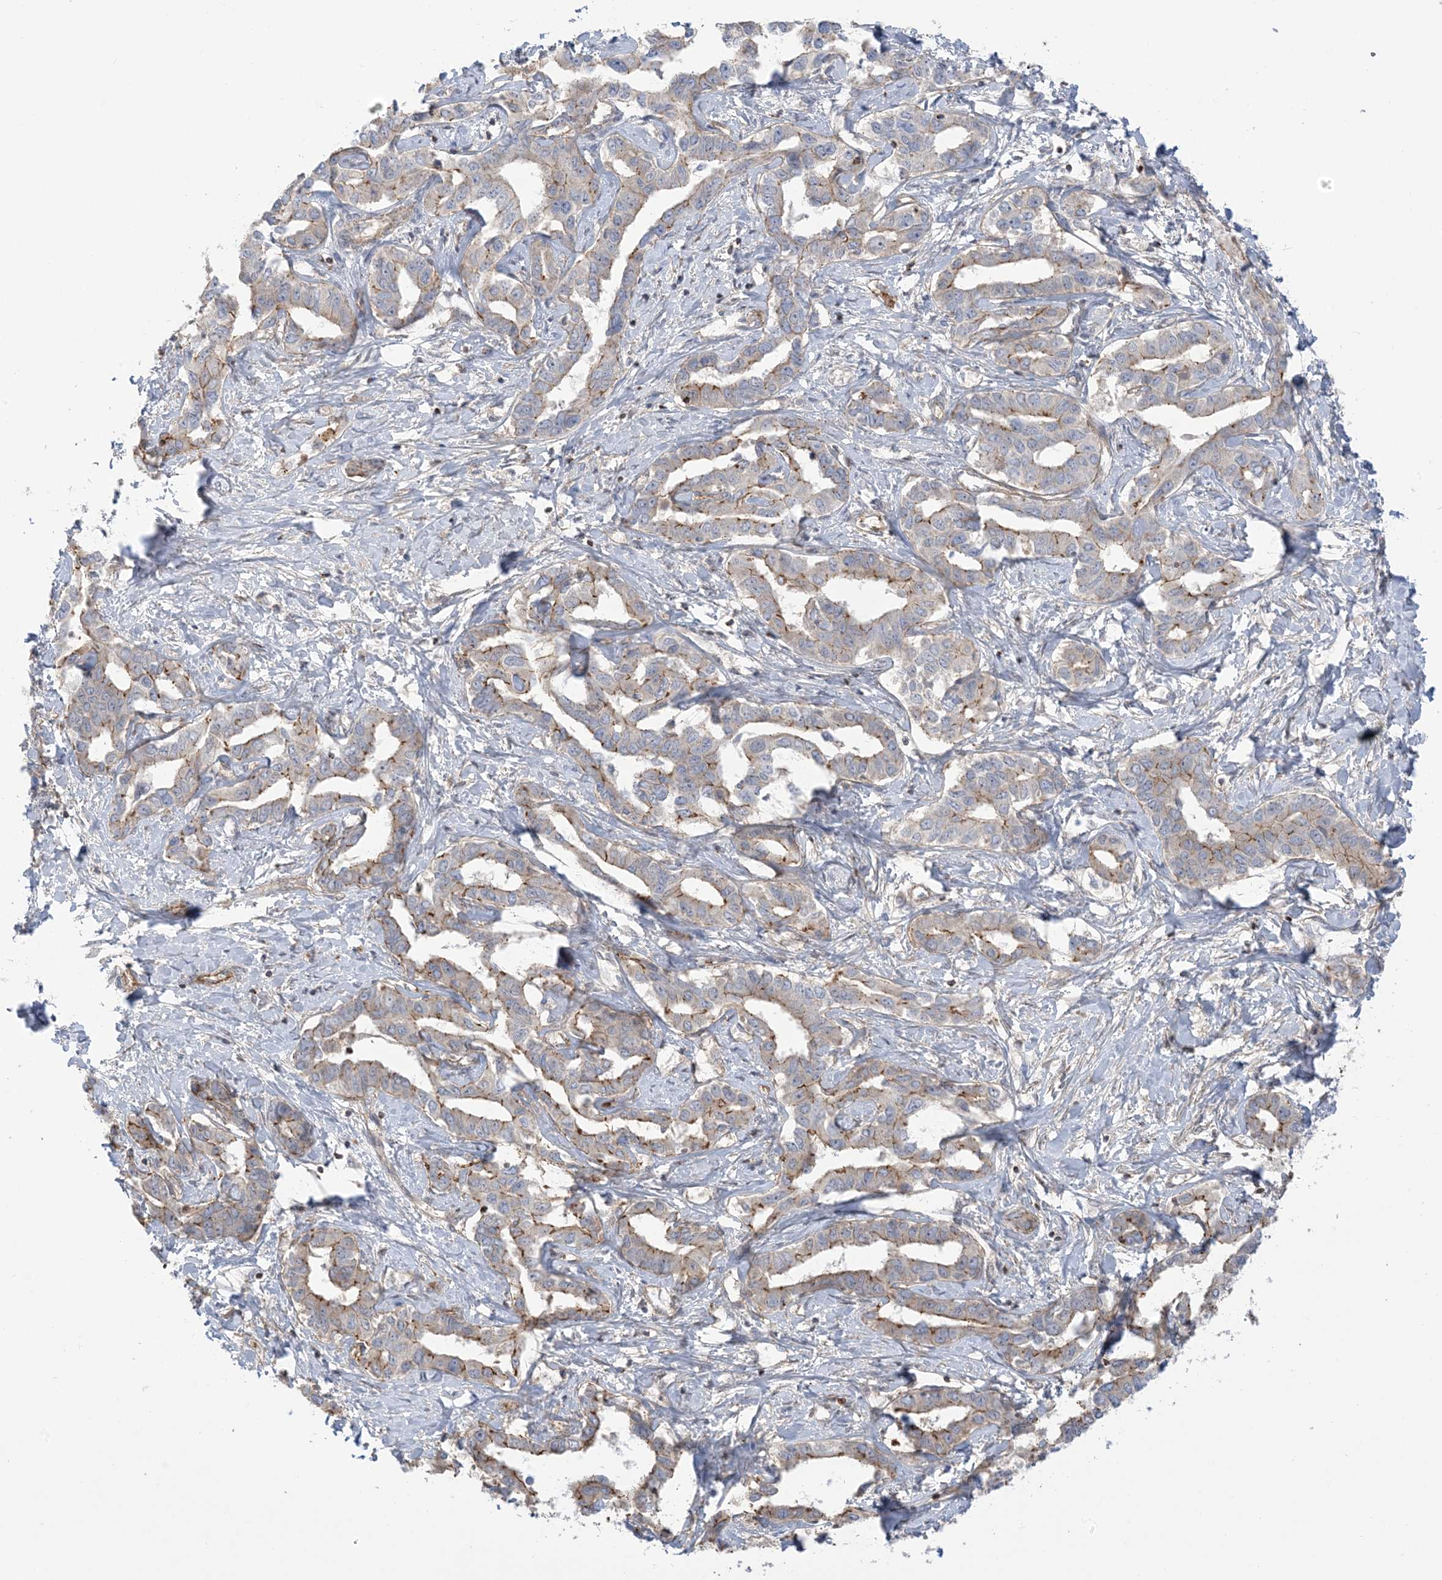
{"staining": {"intensity": "moderate", "quantity": "<25%", "location": "cytoplasmic/membranous"}, "tissue": "liver cancer", "cell_type": "Tumor cells", "image_type": "cancer", "snomed": [{"axis": "morphology", "description": "Cholangiocarcinoma"}, {"axis": "topography", "description": "Liver"}], "caption": "This photomicrograph demonstrates immunohistochemistry staining of cholangiocarcinoma (liver), with low moderate cytoplasmic/membranous positivity in about <25% of tumor cells.", "gene": "ICMT", "patient": {"sex": "male", "age": 59}}